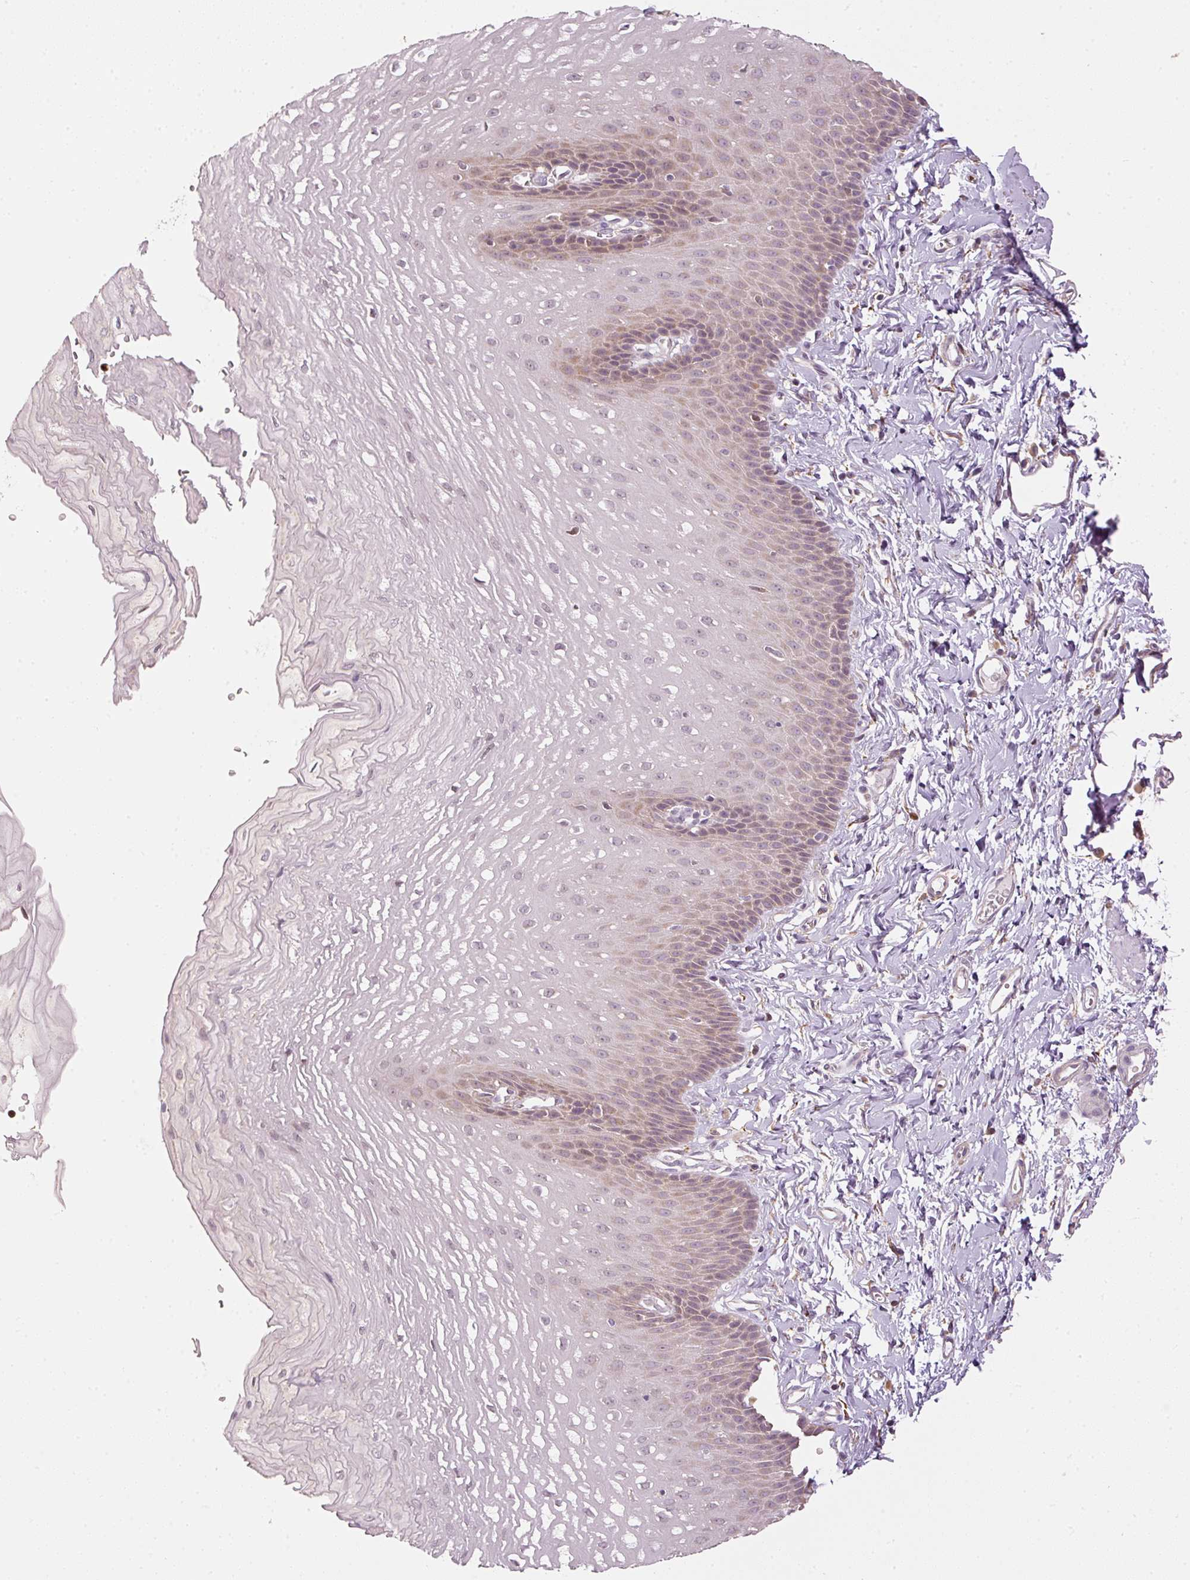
{"staining": {"intensity": "weak", "quantity": "25%-75%", "location": "cytoplasmic/membranous"}, "tissue": "esophagus", "cell_type": "Squamous epithelial cells", "image_type": "normal", "snomed": [{"axis": "morphology", "description": "Normal tissue, NOS"}, {"axis": "topography", "description": "Esophagus"}], "caption": "Squamous epithelial cells exhibit low levels of weak cytoplasmic/membranous positivity in approximately 25%-75% of cells in unremarkable human esophagus.", "gene": "MTHFD1L", "patient": {"sex": "male", "age": 70}}